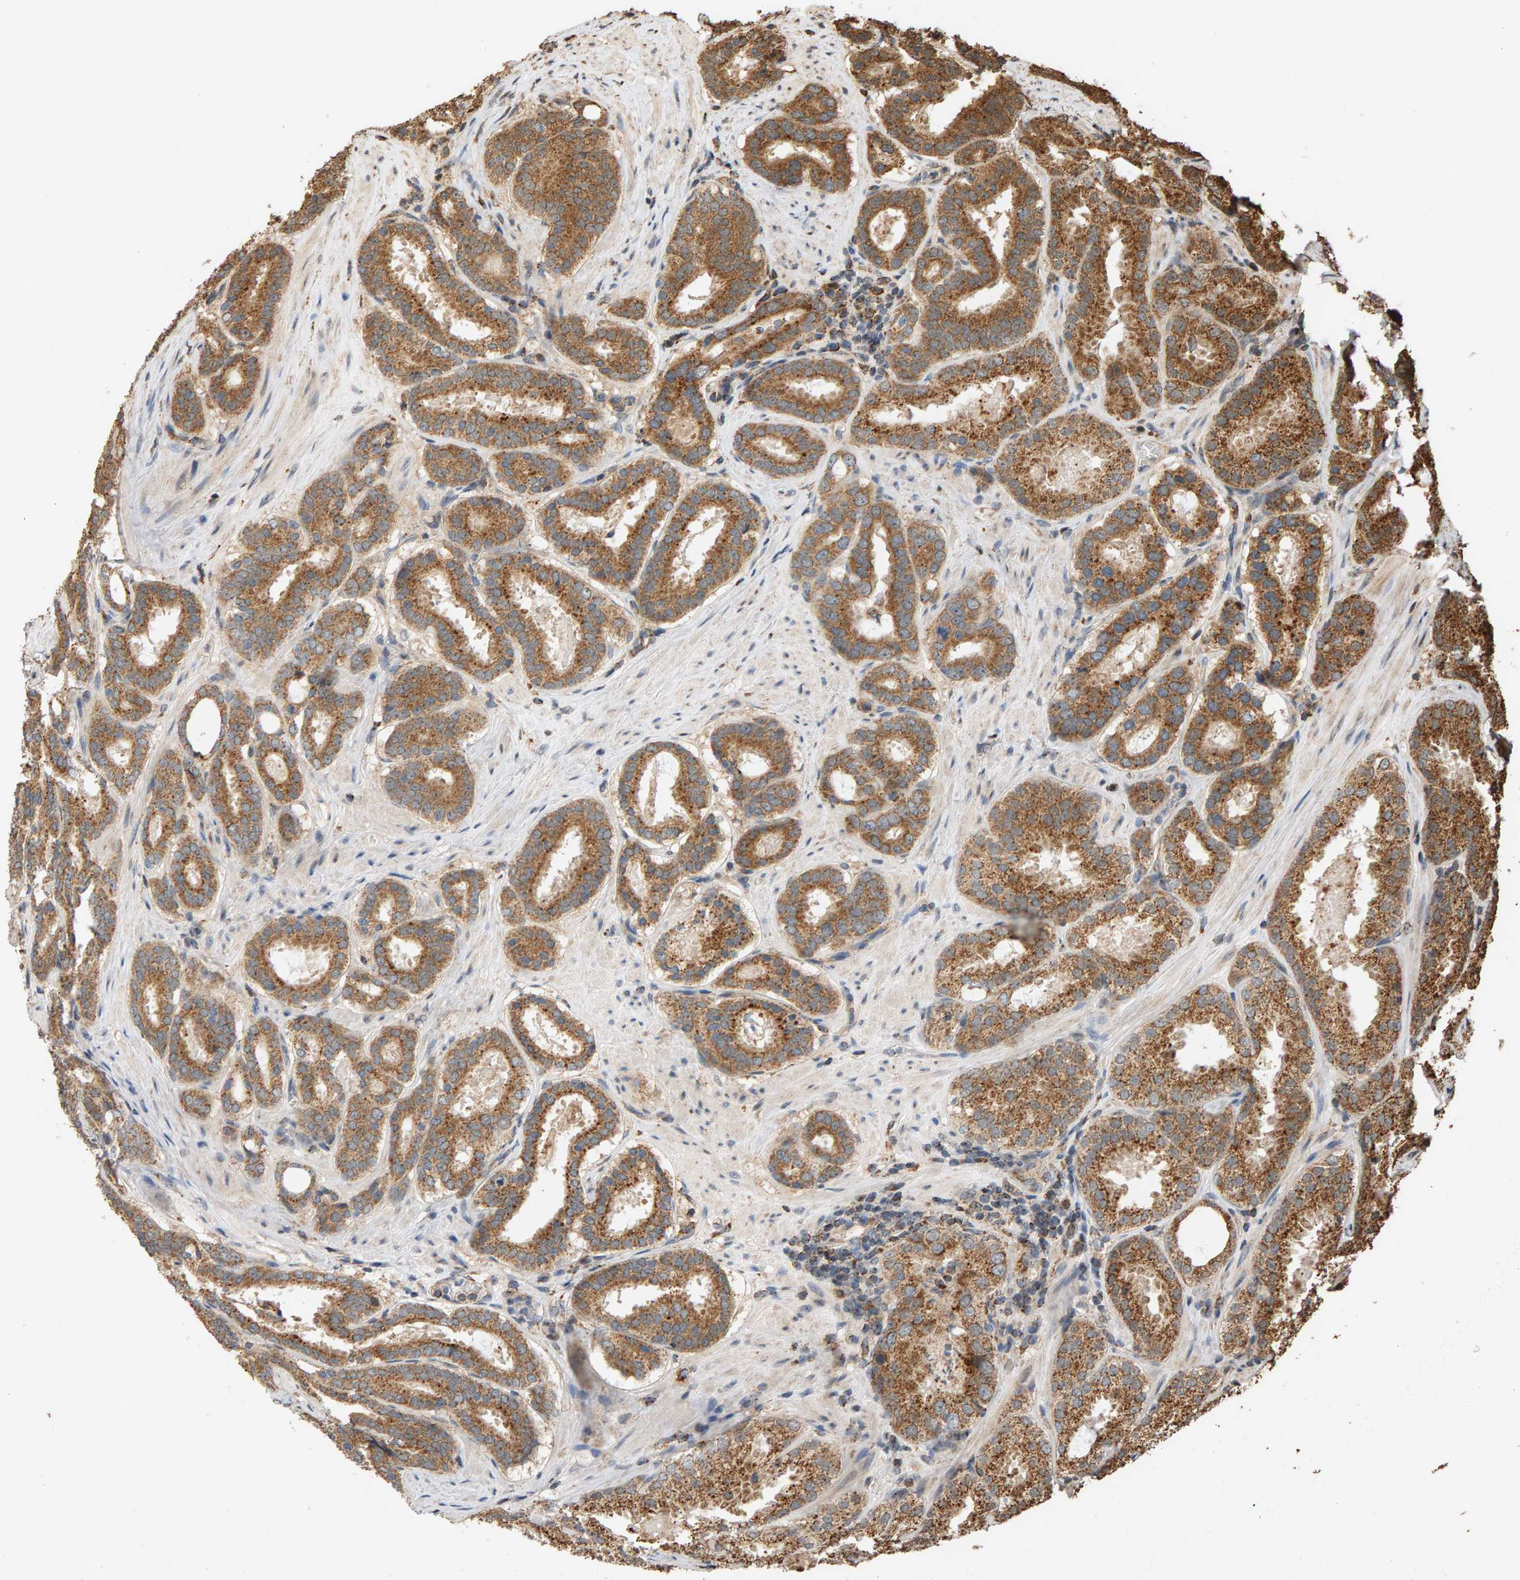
{"staining": {"intensity": "moderate", "quantity": ">75%", "location": "cytoplasmic/membranous"}, "tissue": "prostate cancer", "cell_type": "Tumor cells", "image_type": "cancer", "snomed": [{"axis": "morphology", "description": "Adenocarcinoma, Low grade"}, {"axis": "topography", "description": "Prostate"}], "caption": "DAB (3,3'-diaminobenzidine) immunohistochemical staining of human prostate low-grade adenocarcinoma reveals moderate cytoplasmic/membranous protein positivity in approximately >75% of tumor cells.", "gene": "GSTK1", "patient": {"sex": "male", "age": 69}}